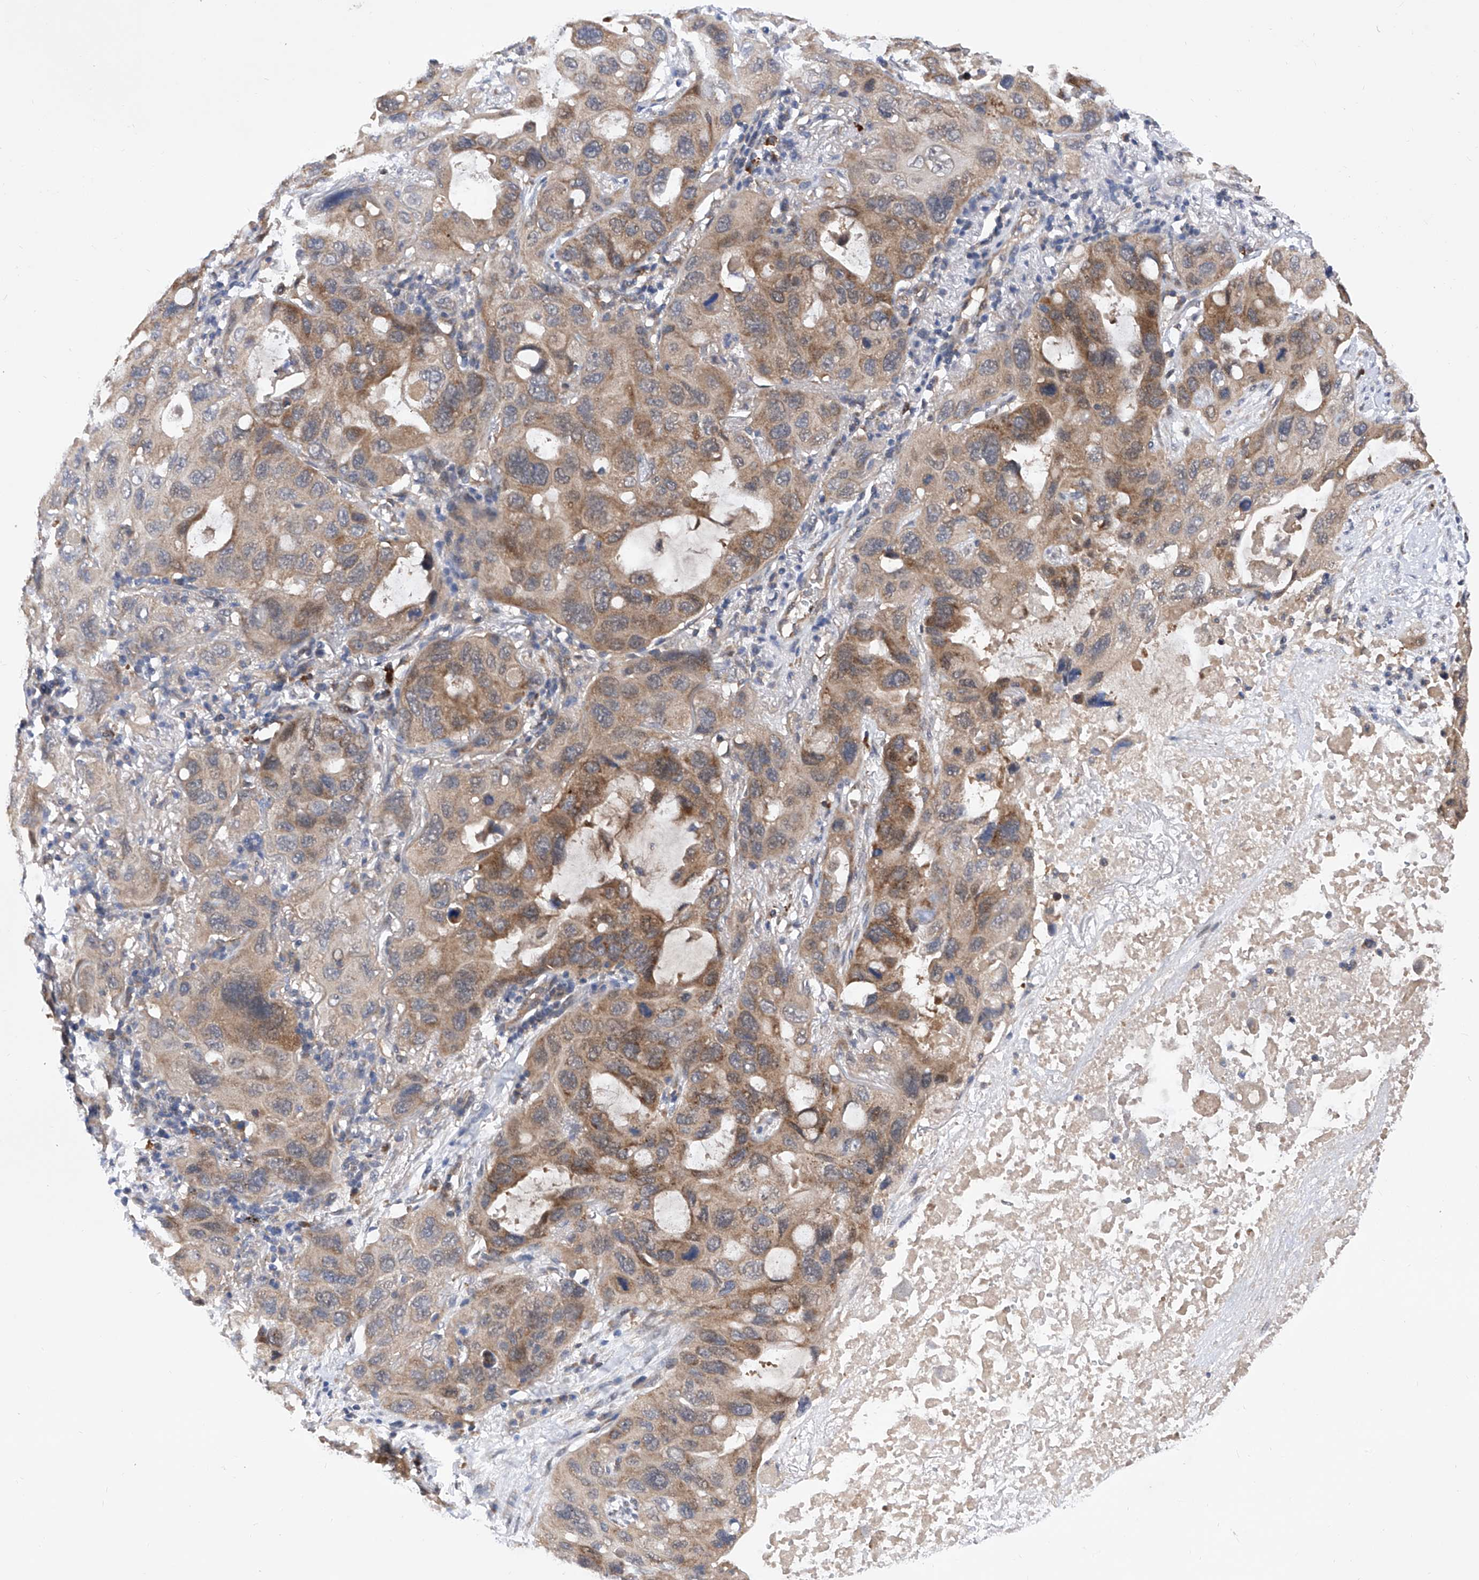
{"staining": {"intensity": "moderate", "quantity": ">75%", "location": "cytoplasmic/membranous"}, "tissue": "lung cancer", "cell_type": "Tumor cells", "image_type": "cancer", "snomed": [{"axis": "morphology", "description": "Squamous cell carcinoma, NOS"}, {"axis": "topography", "description": "Lung"}], "caption": "The histopathology image shows immunohistochemical staining of squamous cell carcinoma (lung). There is moderate cytoplasmic/membranous positivity is identified in approximately >75% of tumor cells. The staining is performed using DAB brown chromogen to label protein expression. The nuclei are counter-stained blue using hematoxylin.", "gene": "USP45", "patient": {"sex": "female", "age": 73}}